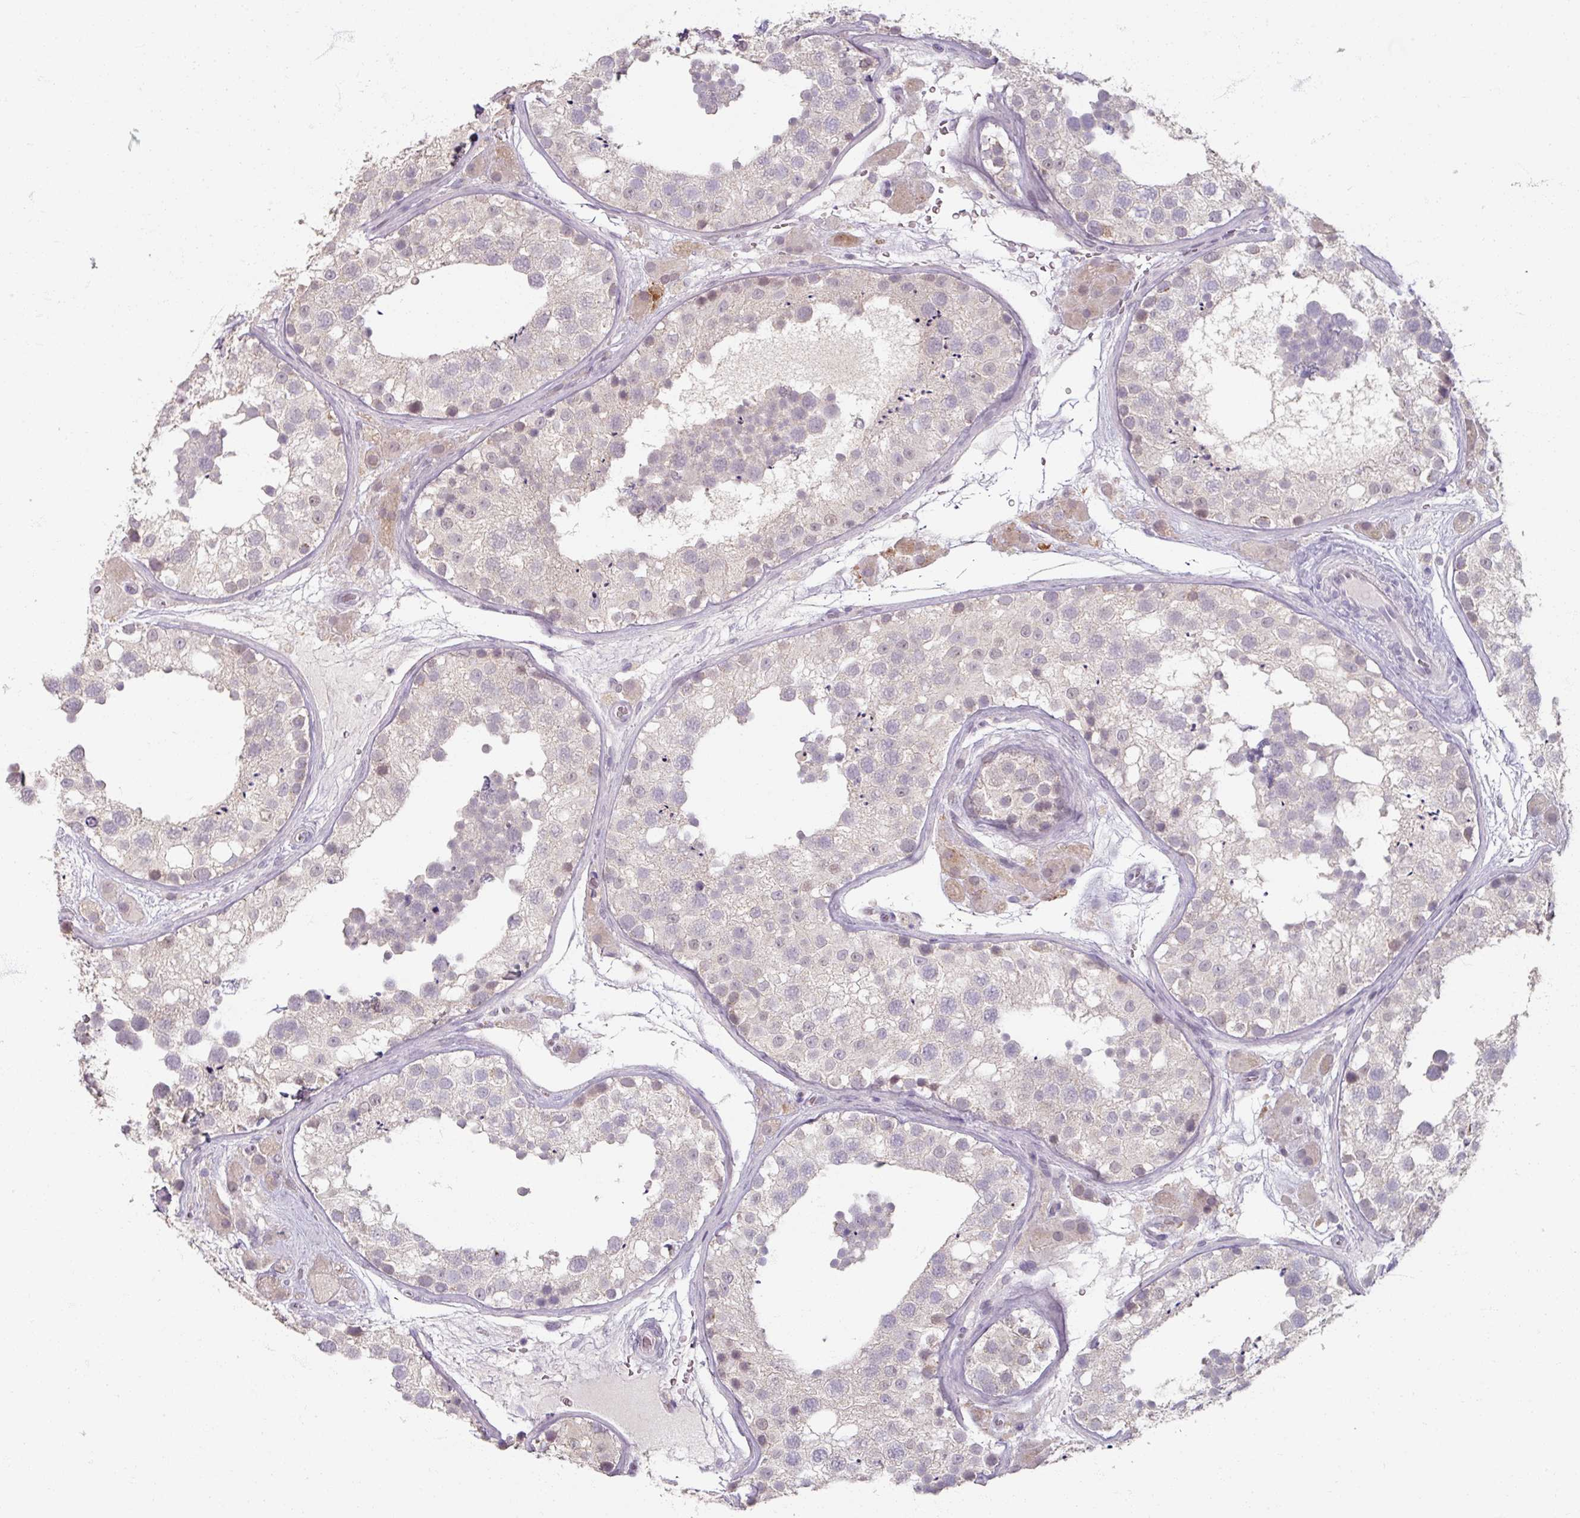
{"staining": {"intensity": "negative", "quantity": "none", "location": "none"}, "tissue": "testis", "cell_type": "Cells in seminiferous ducts", "image_type": "normal", "snomed": [{"axis": "morphology", "description": "Normal tissue, NOS"}, {"axis": "topography", "description": "Testis"}], "caption": "An immunohistochemistry photomicrograph of normal testis is shown. There is no staining in cells in seminiferous ducts of testis.", "gene": "SOX11", "patient": {"sex": "male", "age": 26}}